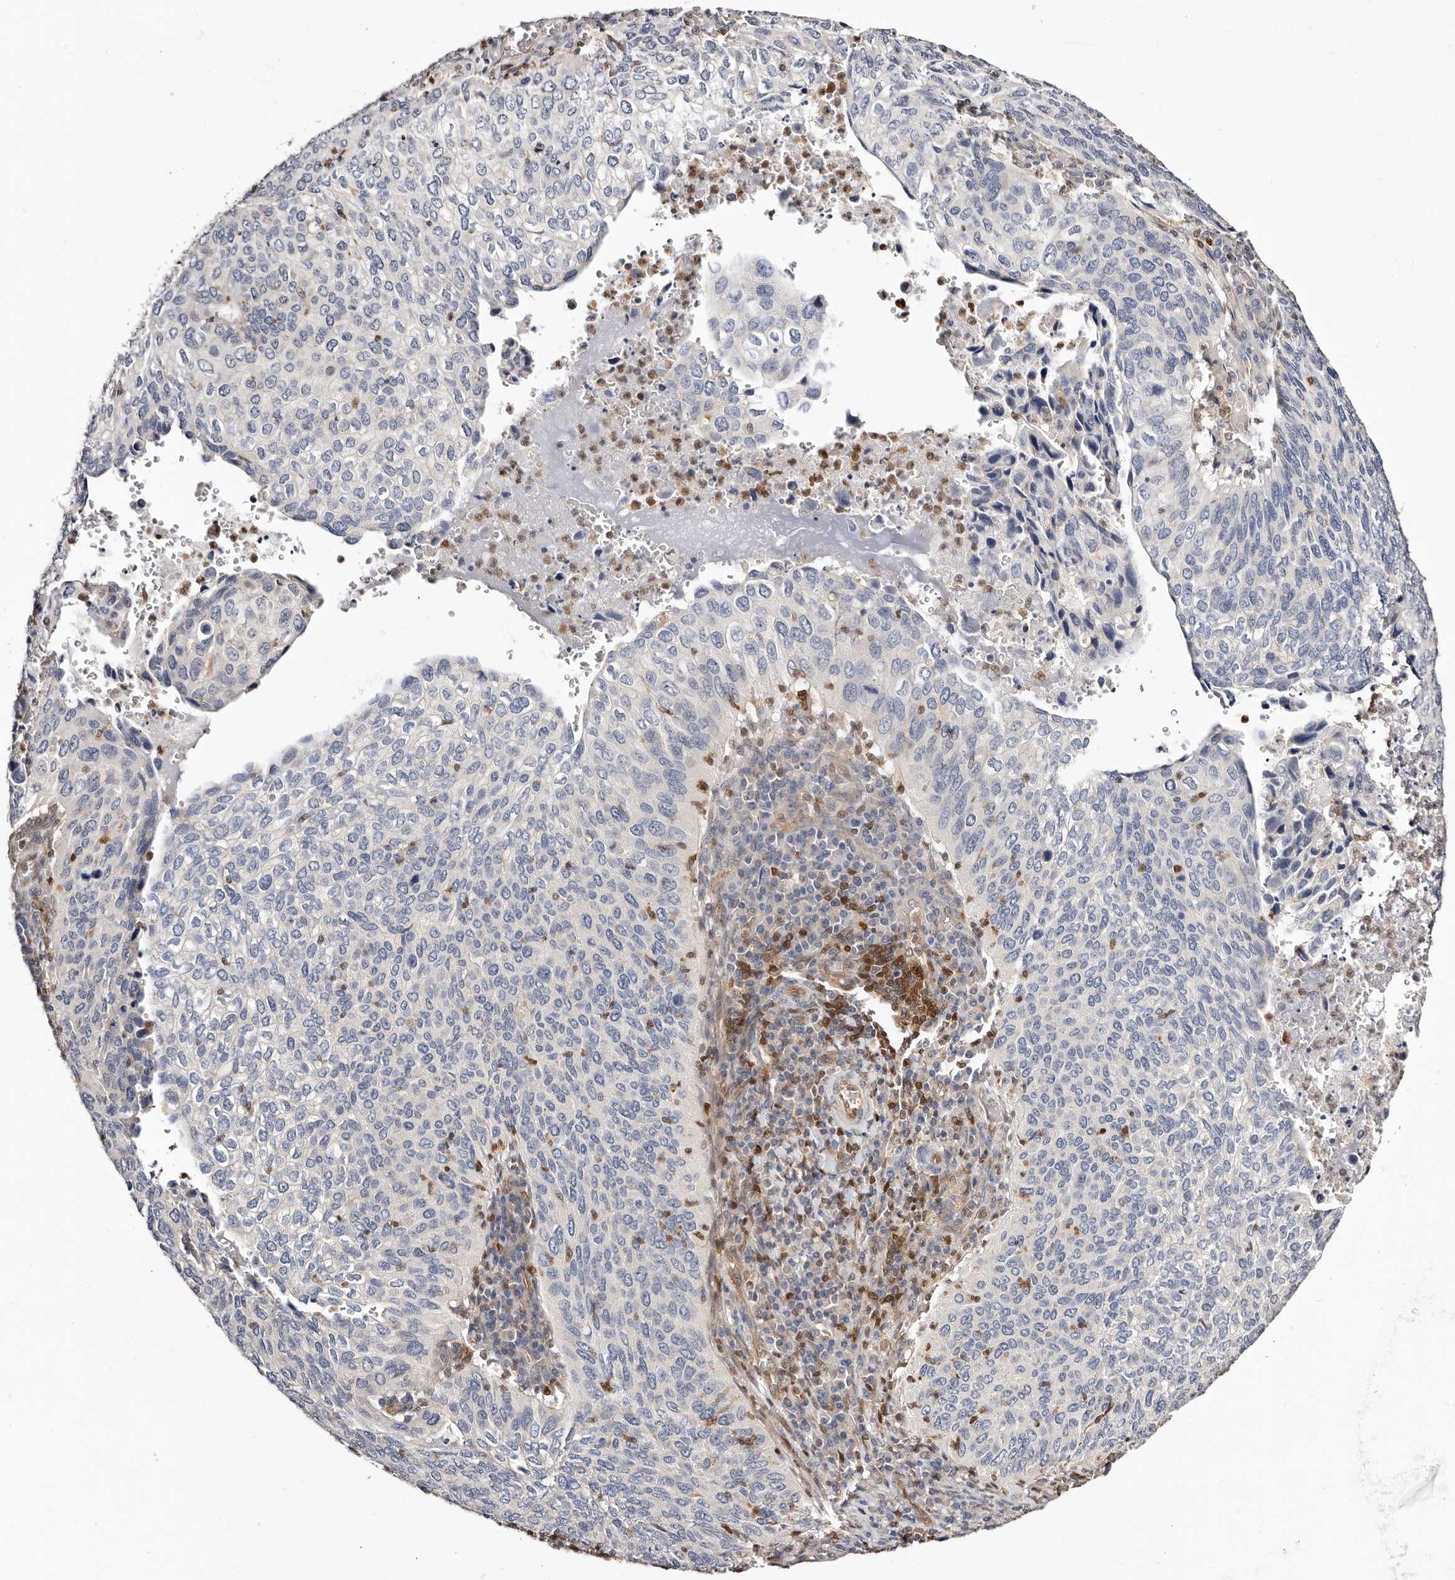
{"staining": {"intensity": "negative", "quantity": "none", "location": "none"}, "tissue": "cervical cancer", "cell_type": "Tumor cells", "image_type": "cancer", "snomed": [{"axis": "morphology", "description": "Squamous cell carcinoma, NOS"}, {"axis": "topography", "description": "Cervix"}], "caption": "High power microscopy image of an IHC micrograph of cervical cancer (squamous cell carcinoma), revealing no significant expression in tumor cells.", "gene": "STAT5A", "patient": {"sex": "female", "age": 38}}